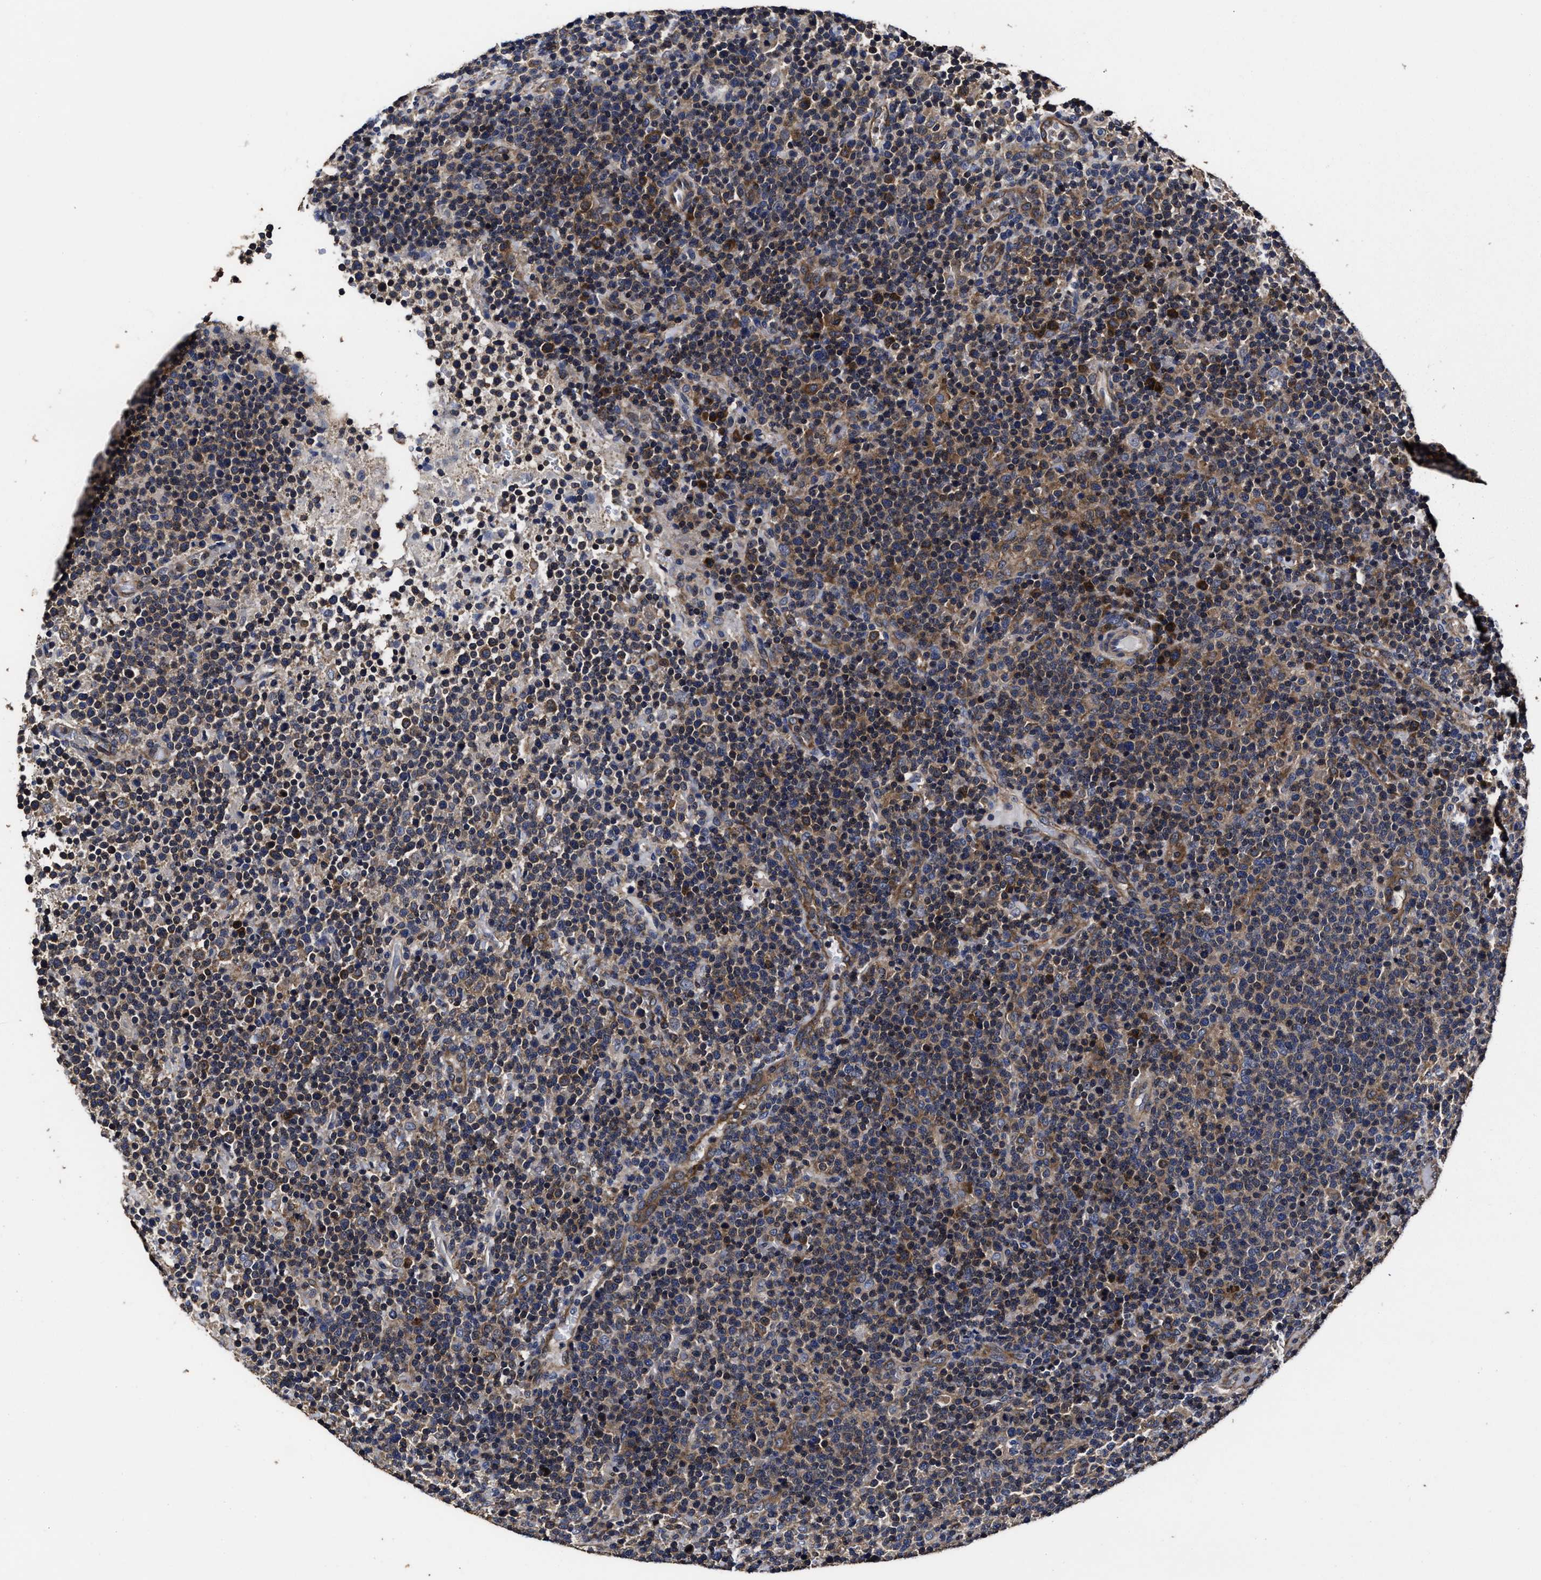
{"staining": {"intensity": "moderate", "quantity": "25%-75%", "location": "cytoplasmic/membranous"}, "tissue": "lymphoma", "cell_type": "Tumor cells", "image_type": "cancer", "snomed": [{"axis": "morphology", "description": "Malignant lymphoma, non-Hodgkin's type, High grade"}, {"axis": "topography", "description": "Lymph node"}], "caption": "The micrograph reveals immunohistochemical staining of lymphoma. There is moderate cytoplasmic/membranous staining is appreciated in about 25%-75% of tumor cells. (DAB IHC with brightfield microscopy, high magnification).", "gene": "AVEN", "patient": {"sex": "male", "age": 61}}